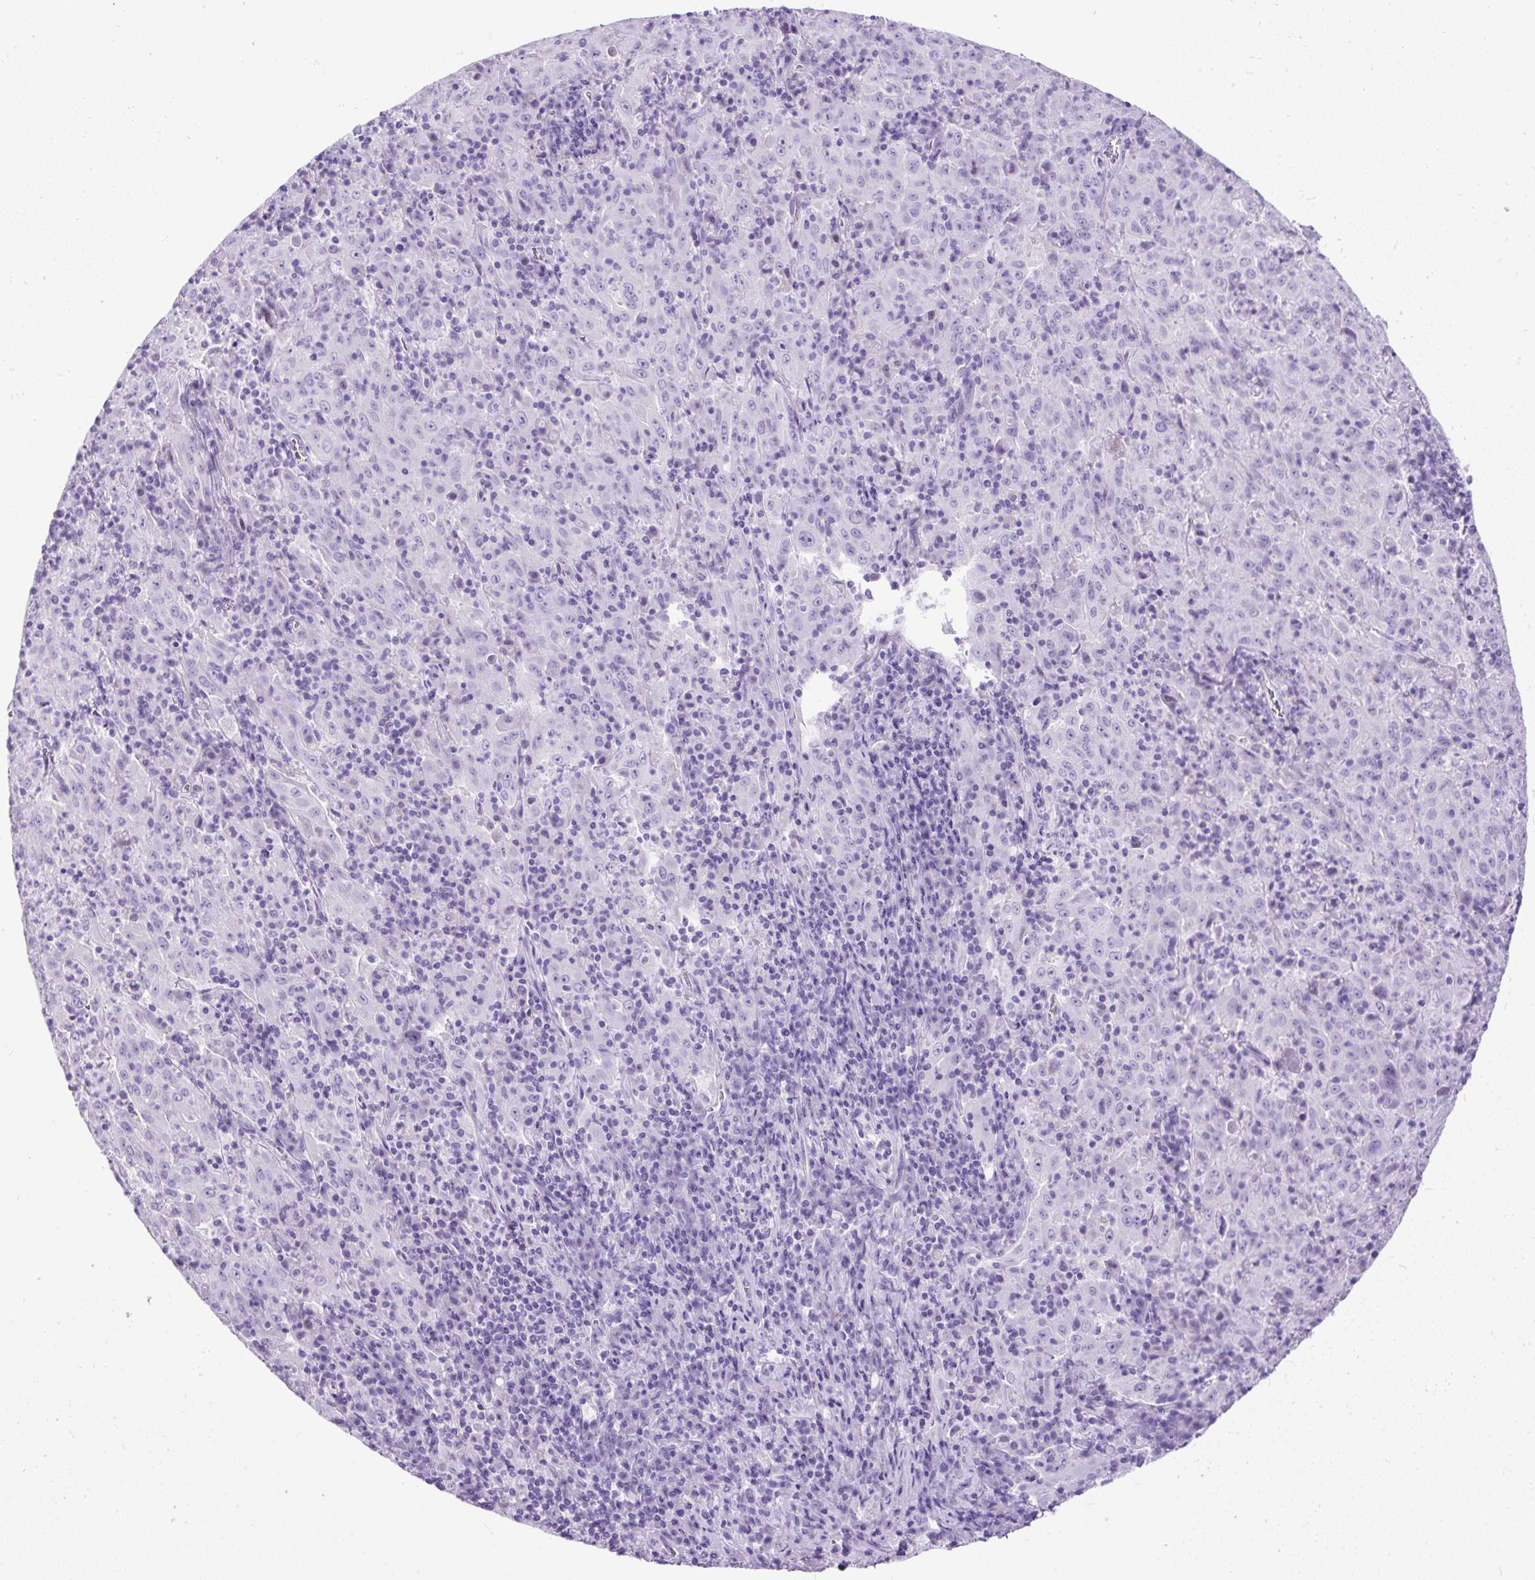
{"staining": {"intensity": "negative", "quantity": "none", "location": "none"}, "tissue": "pancreatic cancer", "cell_type": "Tumor cells", "image_type": "cancer", "snomed": [{"axis": "morphology", "description": "Adenocarcinoma, NOS"}, {"axis": "topography", "description": "Pancreas"}], "caption": "The image demonstrates no significant expression in tumor cells of pancreatic adenocarcinoma. Nuclei are stained in blue.", "gene": "PDIA2", "patient": {"sex": "male", "age": 63}}